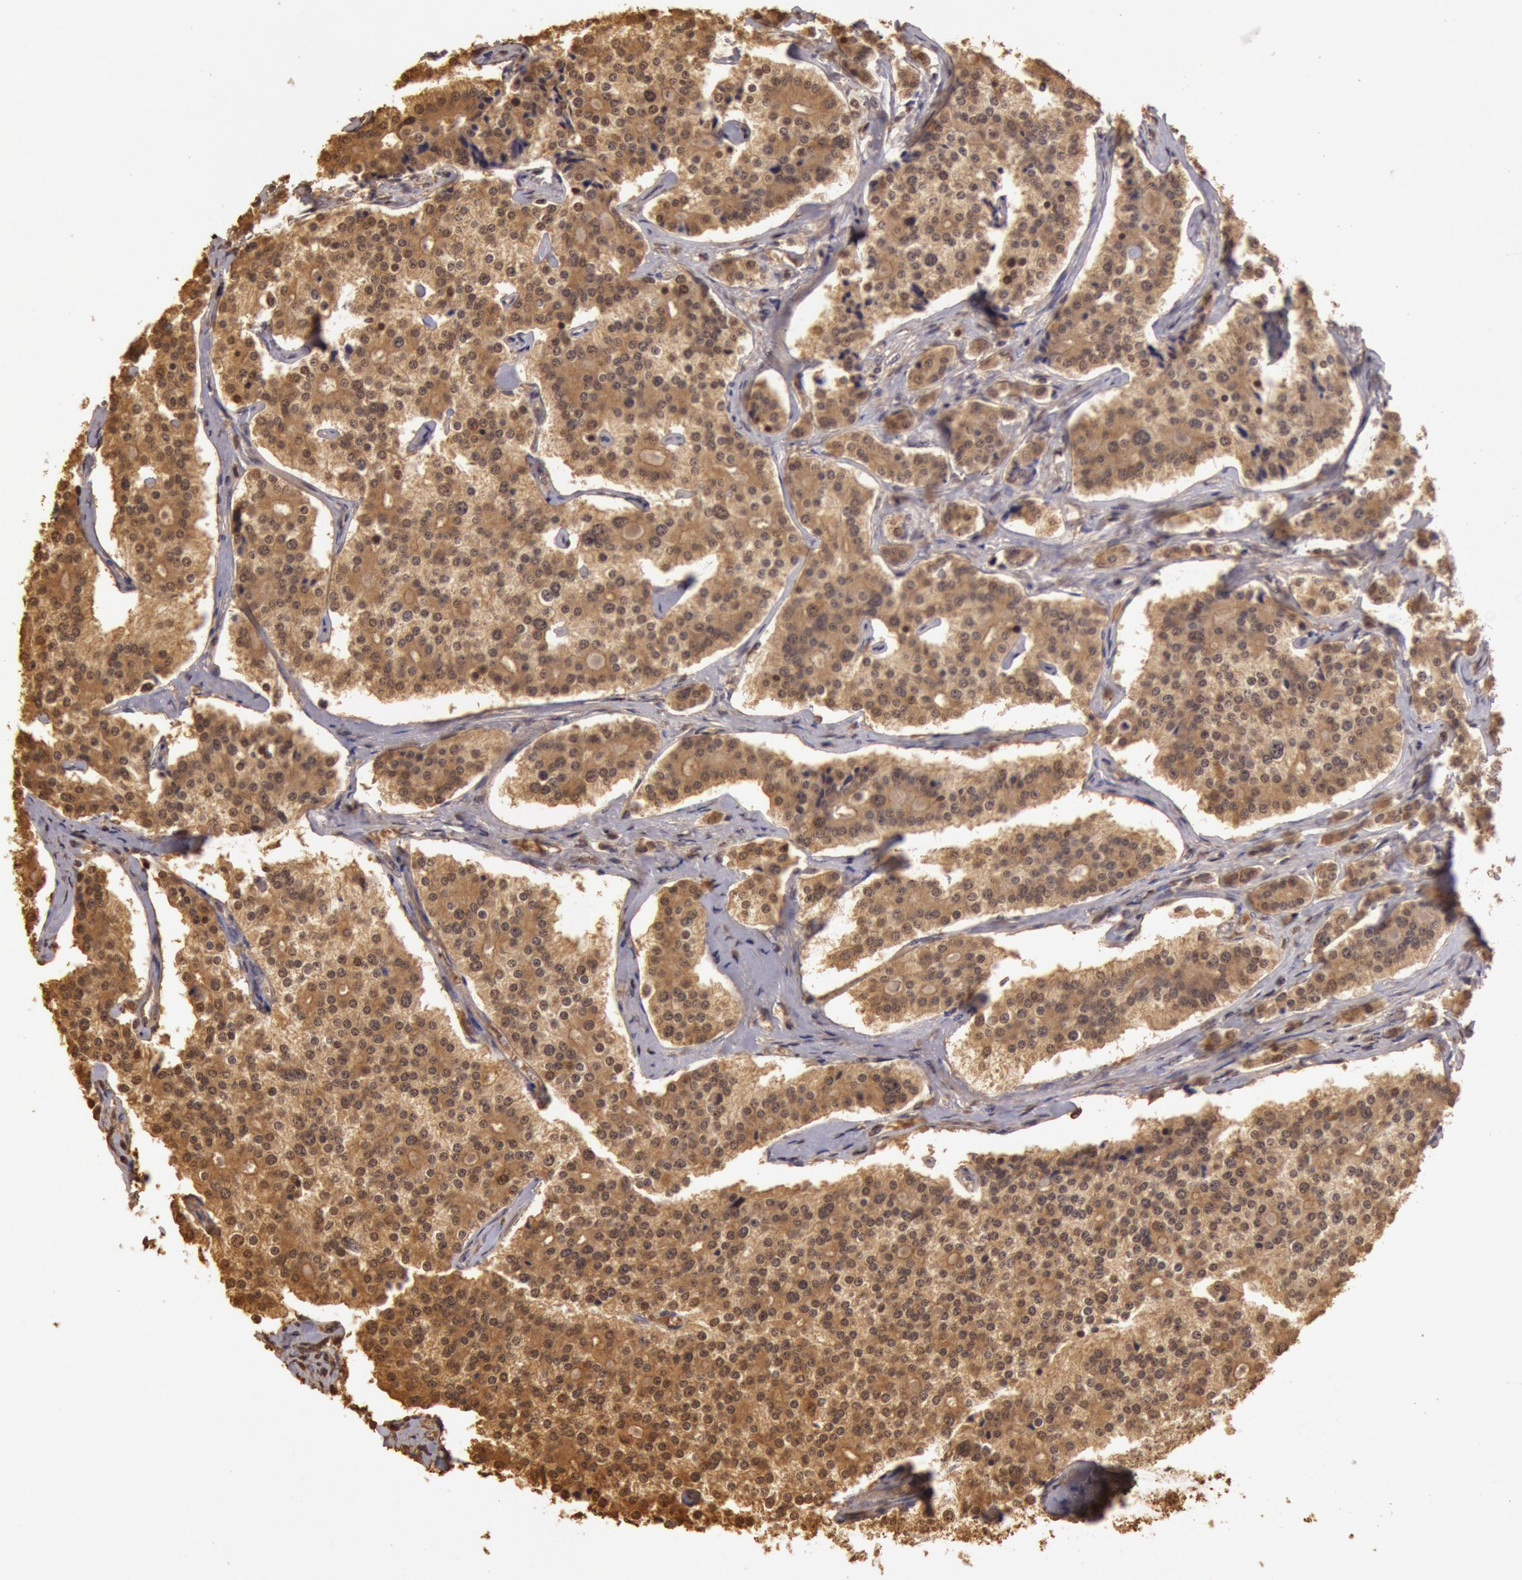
{"staining": {"intensity": "moderate", "quantity": ">75%", "location": "cytoplasmic/membranous,nuclear"}, "tissue": "carcinoid", "cell_type": "Tumor cells", "image_type": "cancer", "snomed": [{"axis": "morphology", "description": "Carcinoid, malignant, NOS"}, {"axis": "topography", "description": "Small intestine"}], "caption": "Protein analysis of carcinoid tissue shows moderate cytoplasmic/membranous and nuclear staining in approximately >75% of tumor cells.", "gene": "SOD1", "patient": {"sex": "male", "age": 63}}